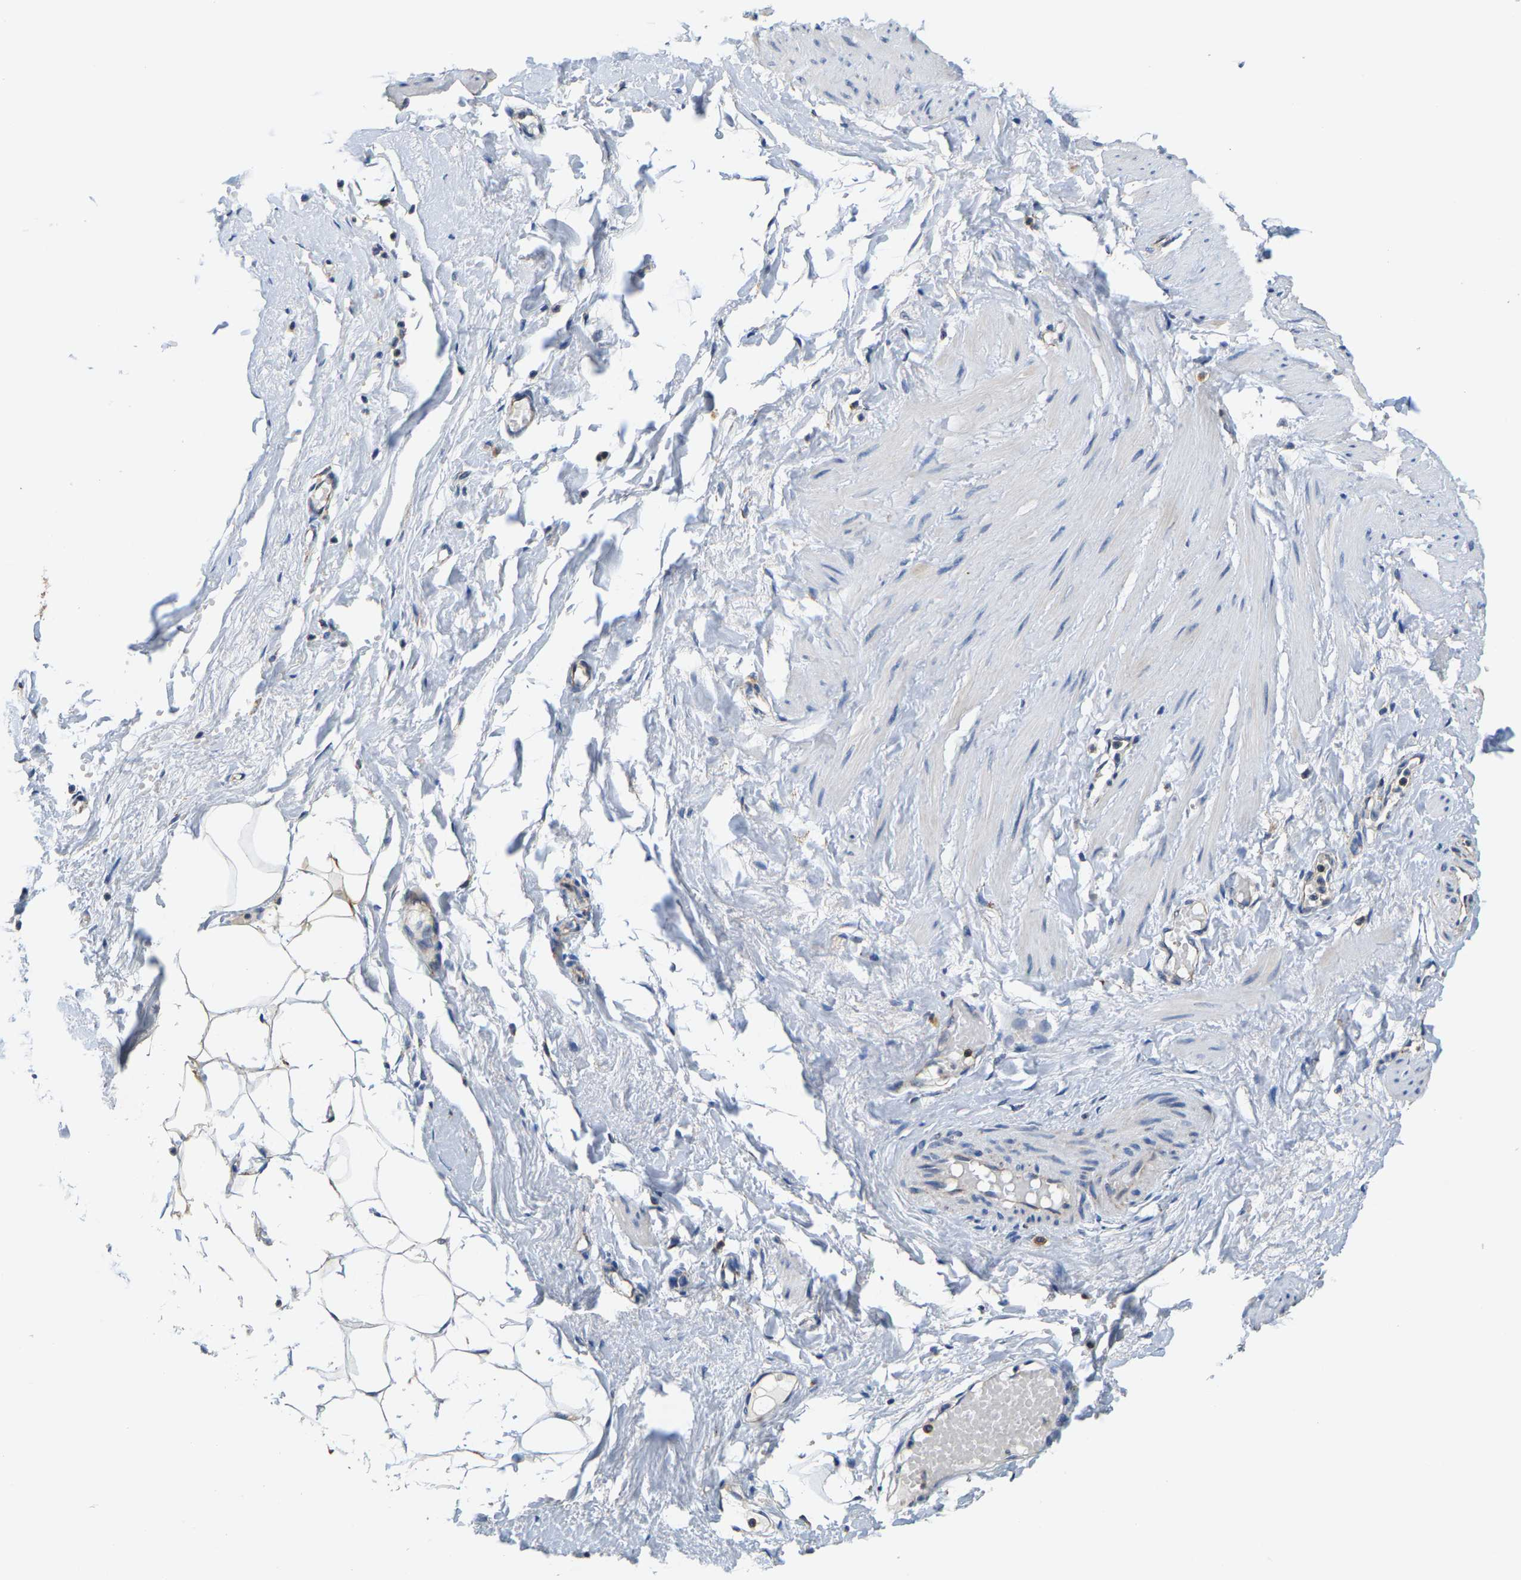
{"staining": {"intensity": "moderate", "quantity": "<25%", "location": "cytoplasmic/membranous"}, "tissue": "adipose tissue", "cell_type": "Adipocytes", "image_type": "normal", "snomed": [{"axis": "morphology", "description": "Normal tissue, NOS"}, {"axis": "topography", "description": "Soft tissue"}], "caption": "Adipose tissue was stained to show a protein in brown. There is low levels of moderate cytoplasmic/membranous staining in approximately <25% of adipocytes. The staining is performed using DAB (3,3'-diaminobenzidine) brown chromogen to label protein expression. The nuclei are counter-stained blue using hematoxylin.", "gene": "SHMT2", "patient": {"sex": "male", "age": 72}}